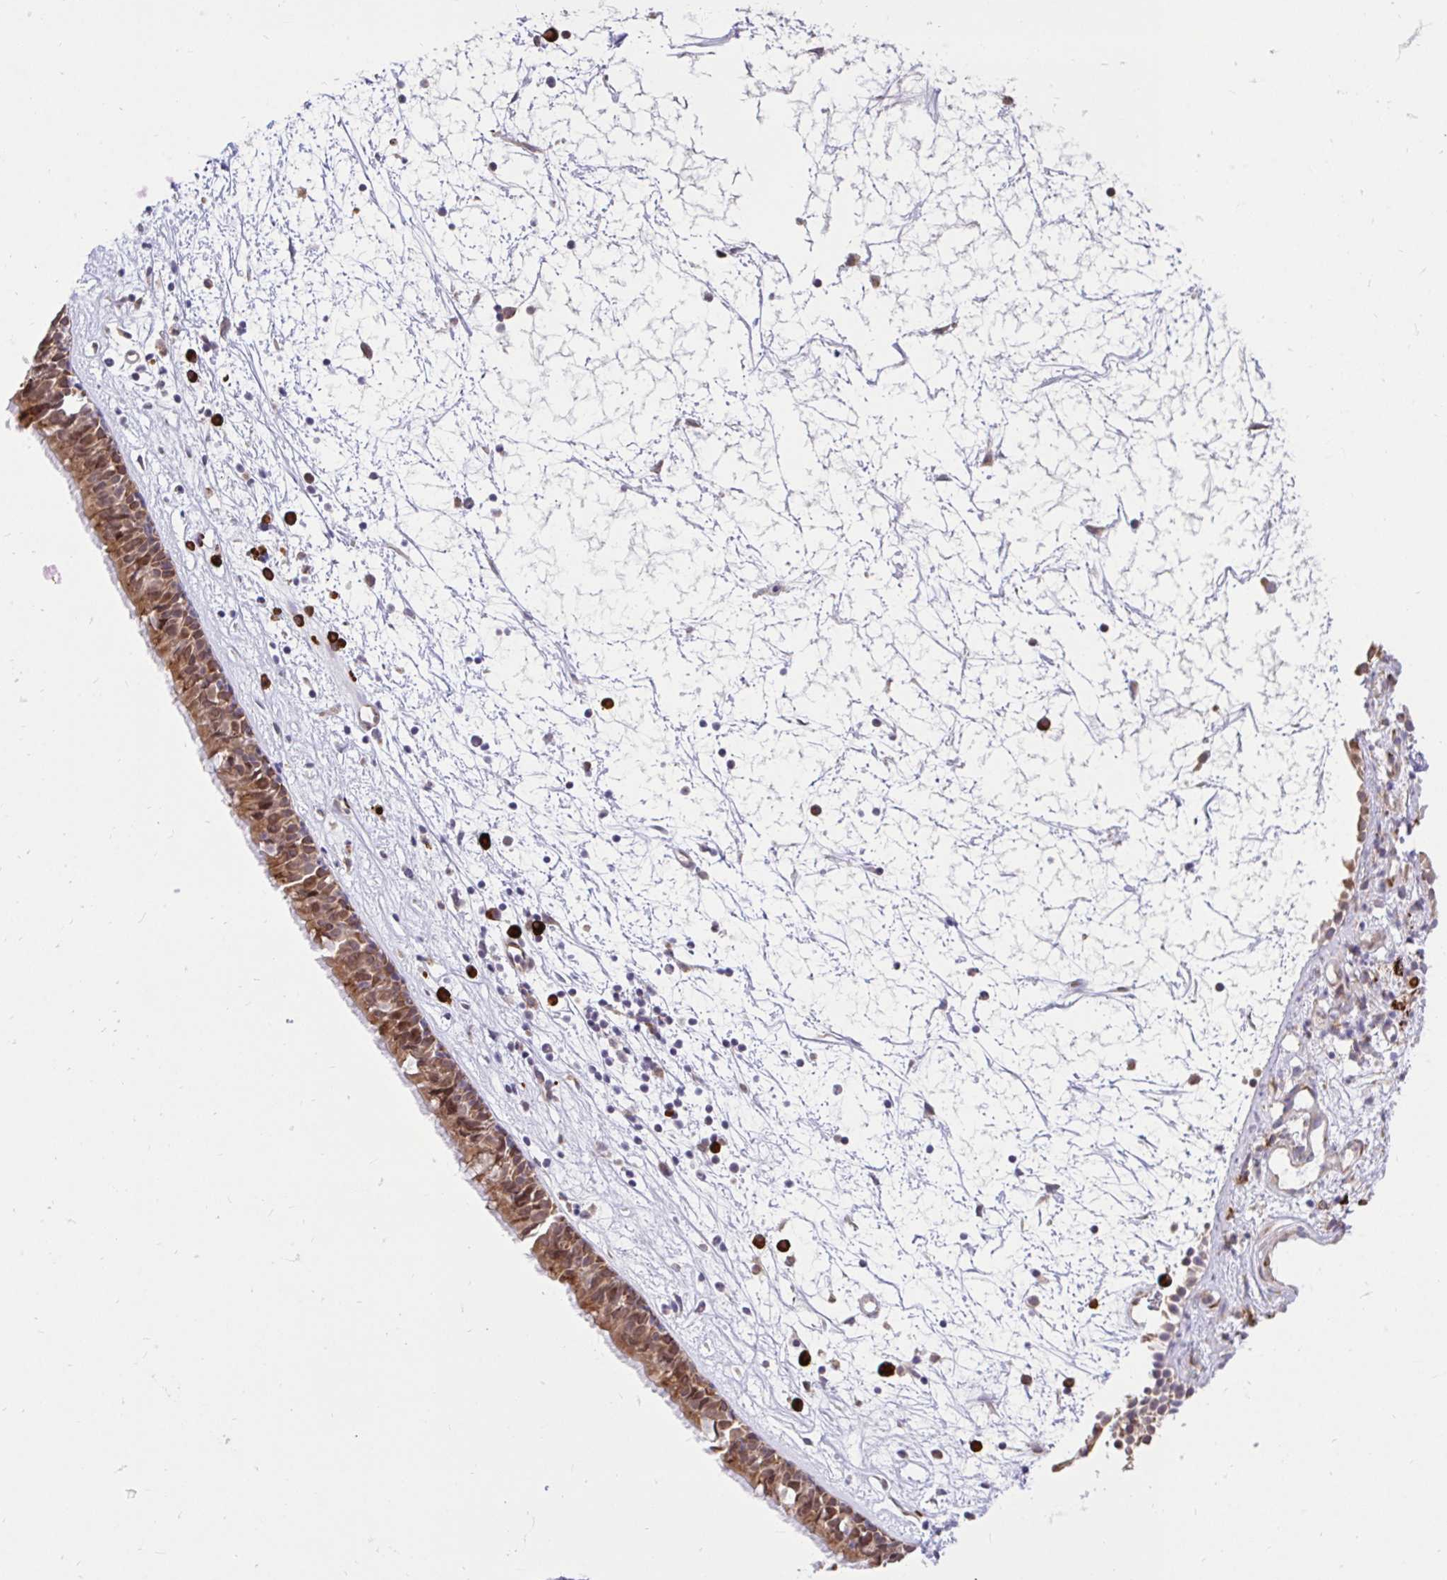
{"staining": {"intensity": "strong", "quantity": ">75%", "location": "cytoplasmic/membranous"}, "tissue": "nasopharynx", "cell_type": "Respiratory epithelial cells", "image_type": "normal", "snomed": [{"axis": "morphology", "description": "Normal tissue, NOS"}, {"axis": "topography", "description": "Nasopharynx"}], "caption": "This image displays IHC staining of benign nasopharynx, with high strong cytoplasmic/membranous staining in approximately >75% of respiratory epithelial cells.", "gene": "NAALAD2", "patient": {"sex": "male", "age": 24}}